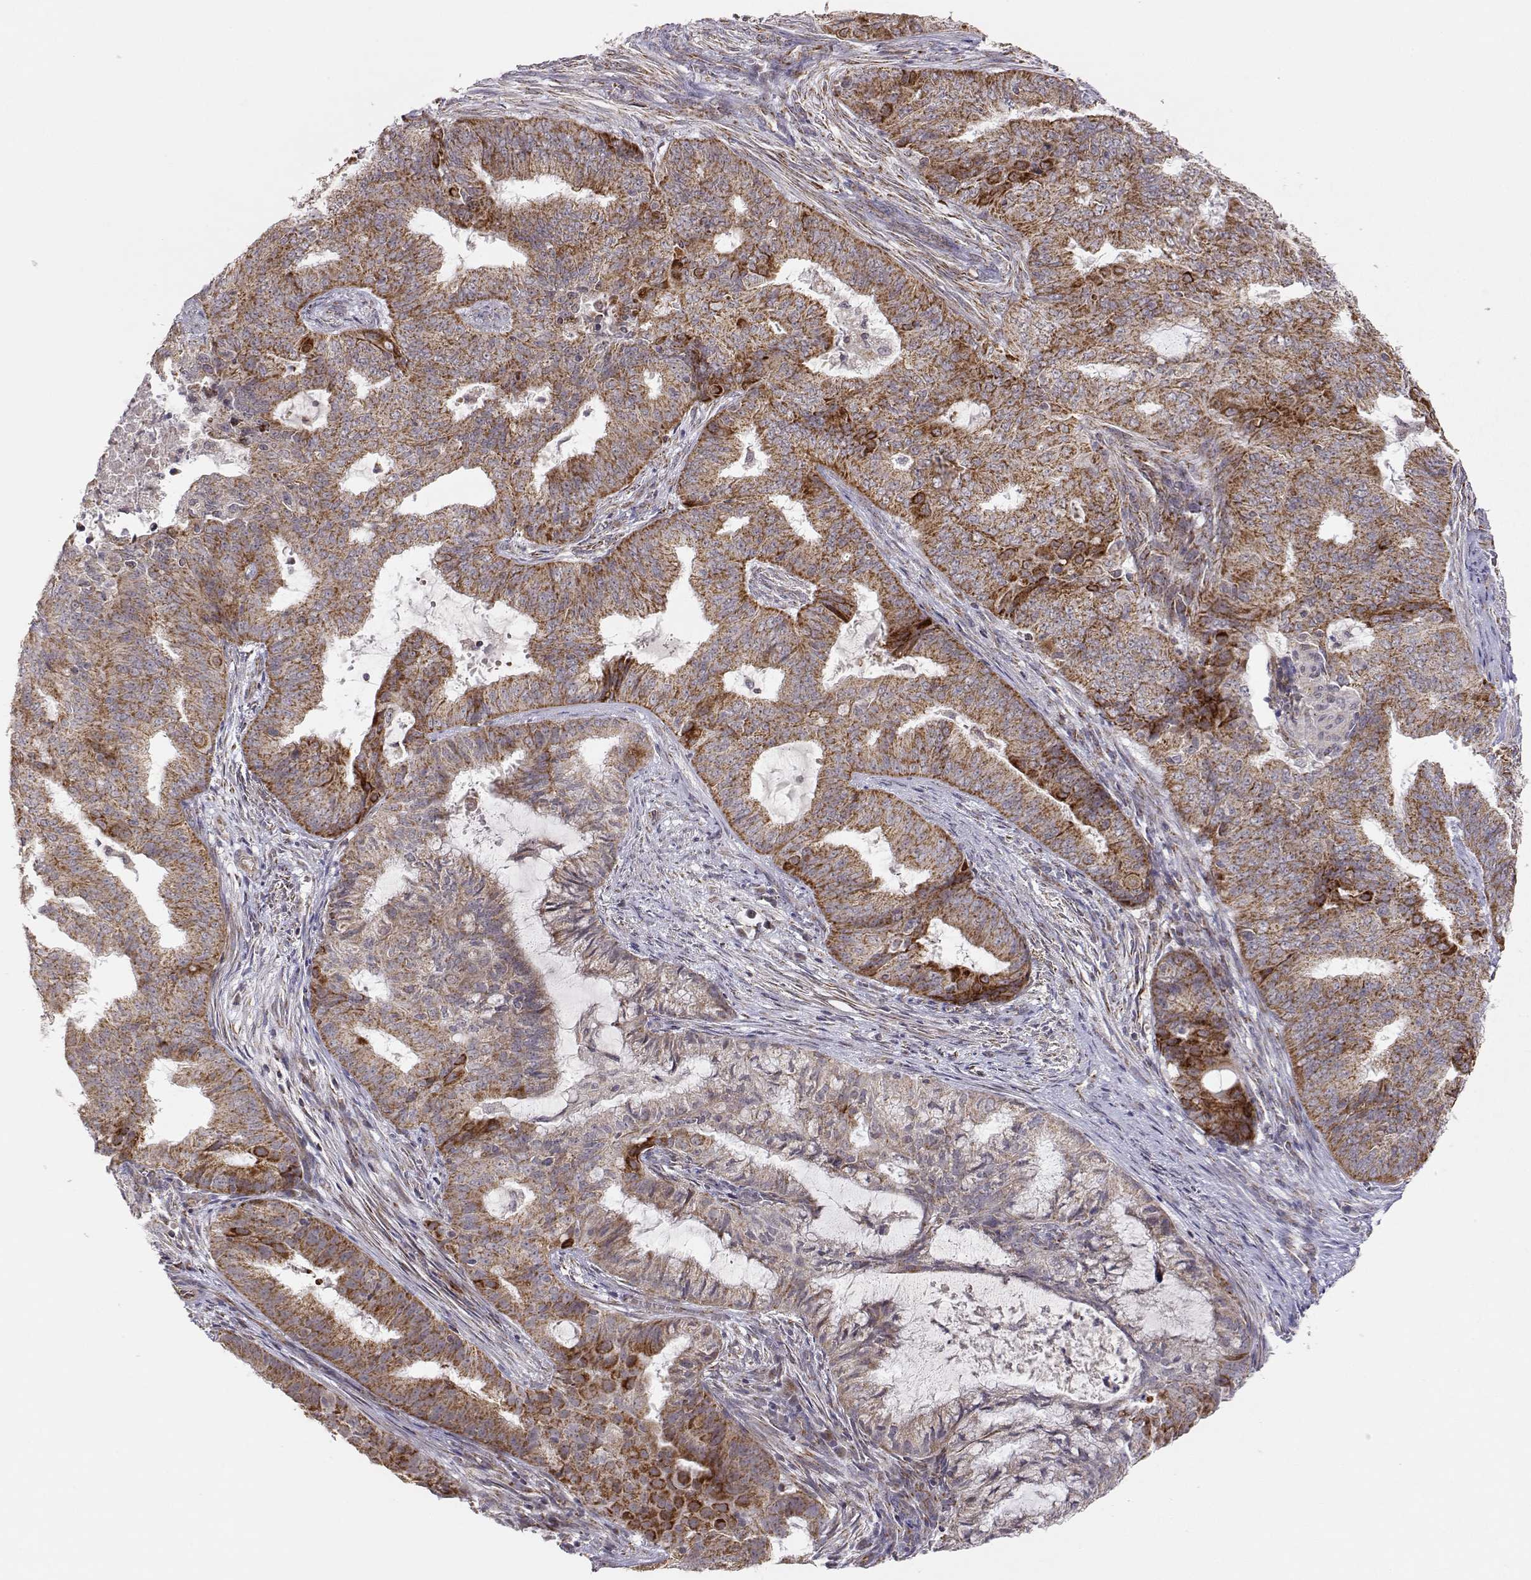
{"staining": {"intensity": "strong", "quantity": ">75%", "location": "cytoplasmic/membranous"}, "tissue": "endometrial cancer", "cell_type": "Tumor cells", "image_type": "cancer", "snomed": [{"axis": "morphology", "description": "Adenocarcinoma, NOS"}, {"axis": "topography", "description": "Endometrium"}], "caption": "A high-resolution image shows IHC staining of adenocarcinoma (endometrial), which demonstrates strong cytoplasmic/membranous staining in about >75% of tumor cells. The staining is performed using DAB brown chromogen to label protein expression. The nuclei are counter-stained blue using hematoxylin.", "gene": "EXOG", "patient": {"sex": "female", "age": 62}}